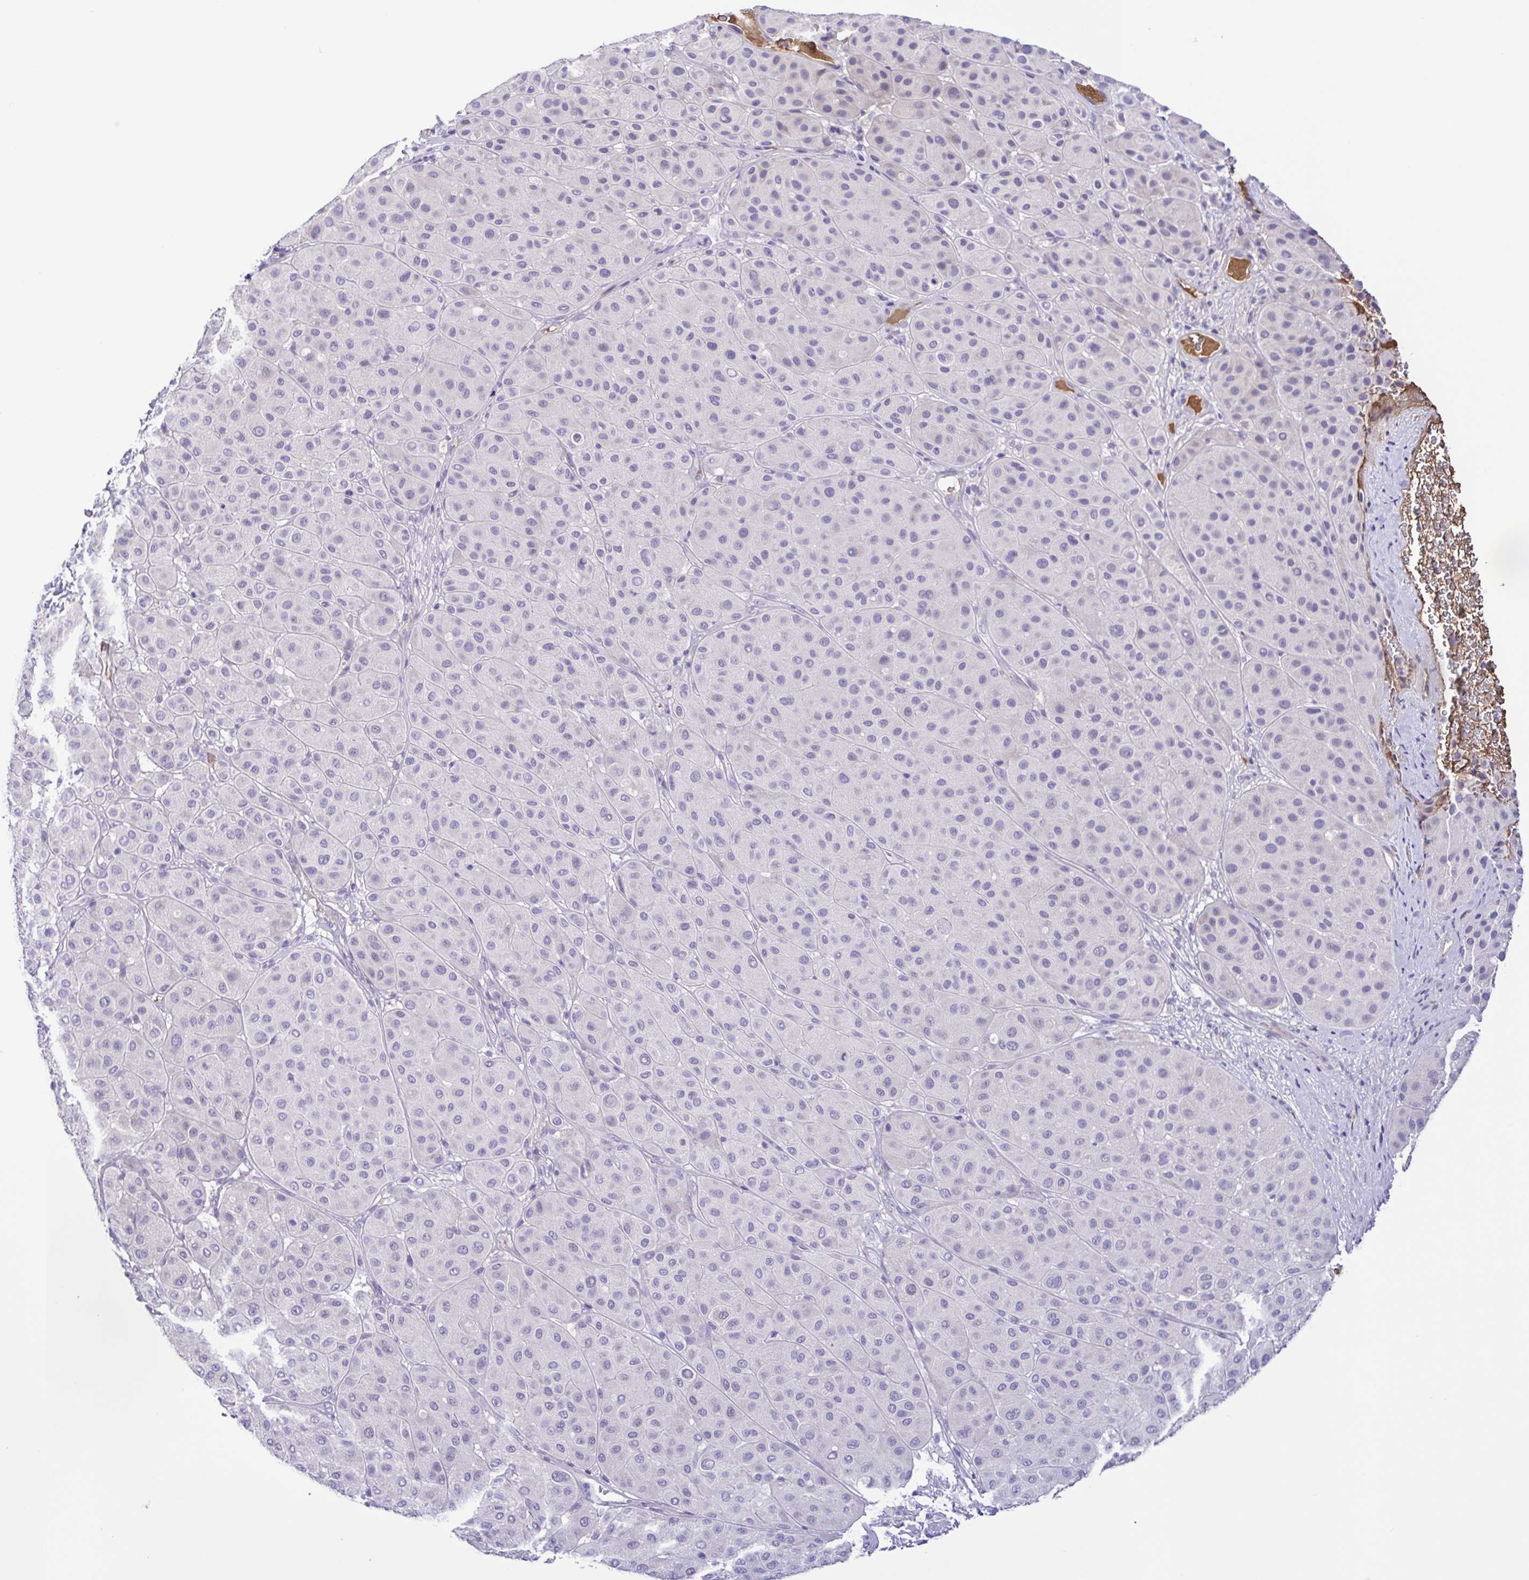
{"staining": {"intensity": "negative", "quantity": "none", "location": "none"}, "tissue": "melanoma", "cell_type": "Tumor cells", "image_type": "cancer", "snomed": [{"axis": "morphology", "description": "Malignant melanoma, Metastatic site"}, {"axis": "topography", "description": "Smooth muscle"}], "caption": "There is no significant staining in tumor cells of melanoma.", "gene": "GABBR2", "patient": {"sex": "male", "age": 41}}